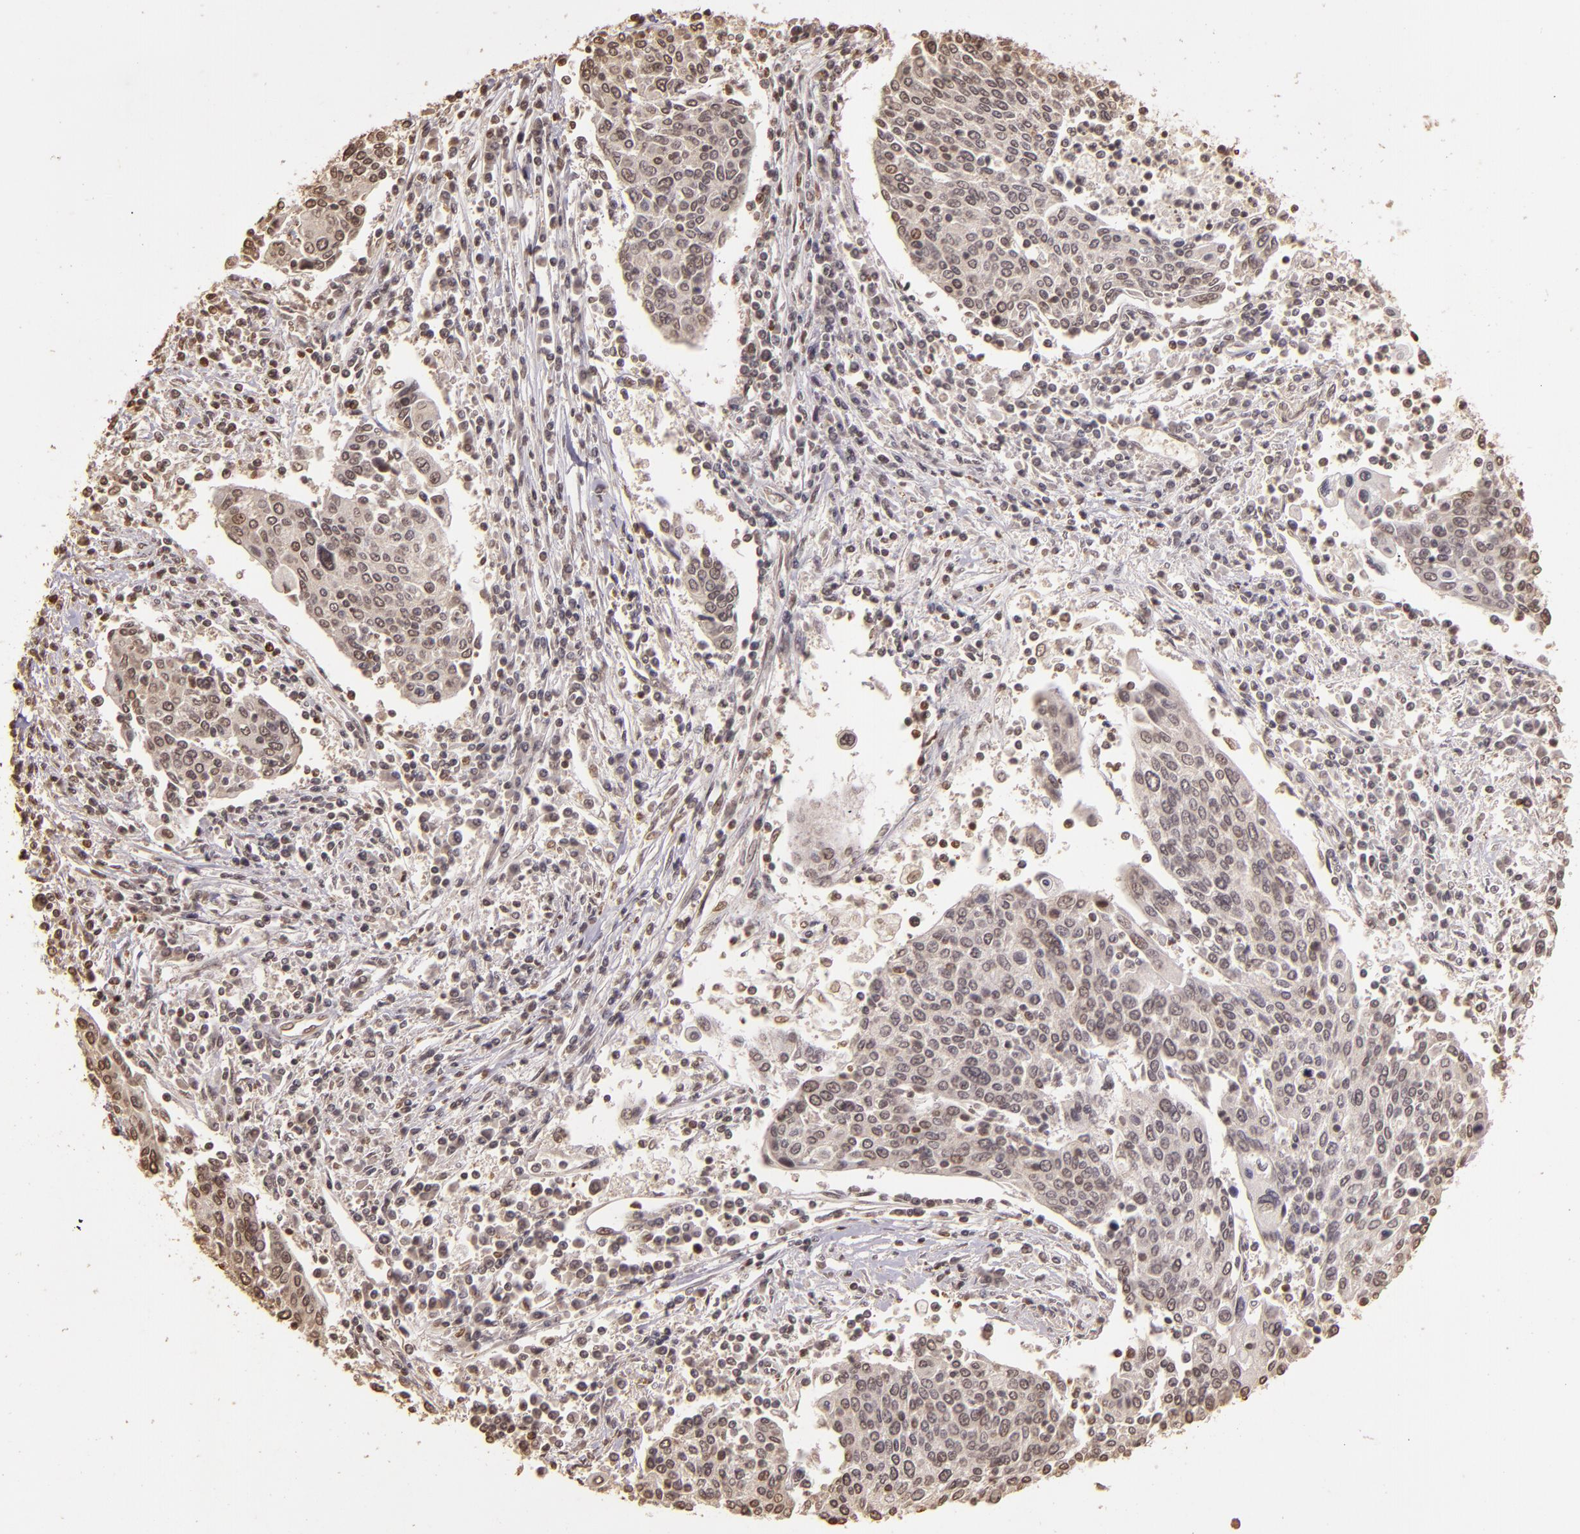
{"staining": {"intensity": "weak", "quantity": "25%-75%", "location": "cytoplasmic/membranous,nuclear"}, "tissue": "cervical cancer", "cell_type": "Tumor cells", "image_type": "cancer", "snomed": [{"axis": "morphology", "description": "Squamous cell carcinoma, NOS"}, {"axis": "topography", "description": "Cervix"}], "caption": "This image demonstrates IHC staining of human cervical squamous cell carcinoma, with low weak cytoplasmic/membranous and nuclear positivity in approximately 25%-75% of tumor cells.", "gene": "CUL1", "patient": {"sex": "female", "age": 40}}